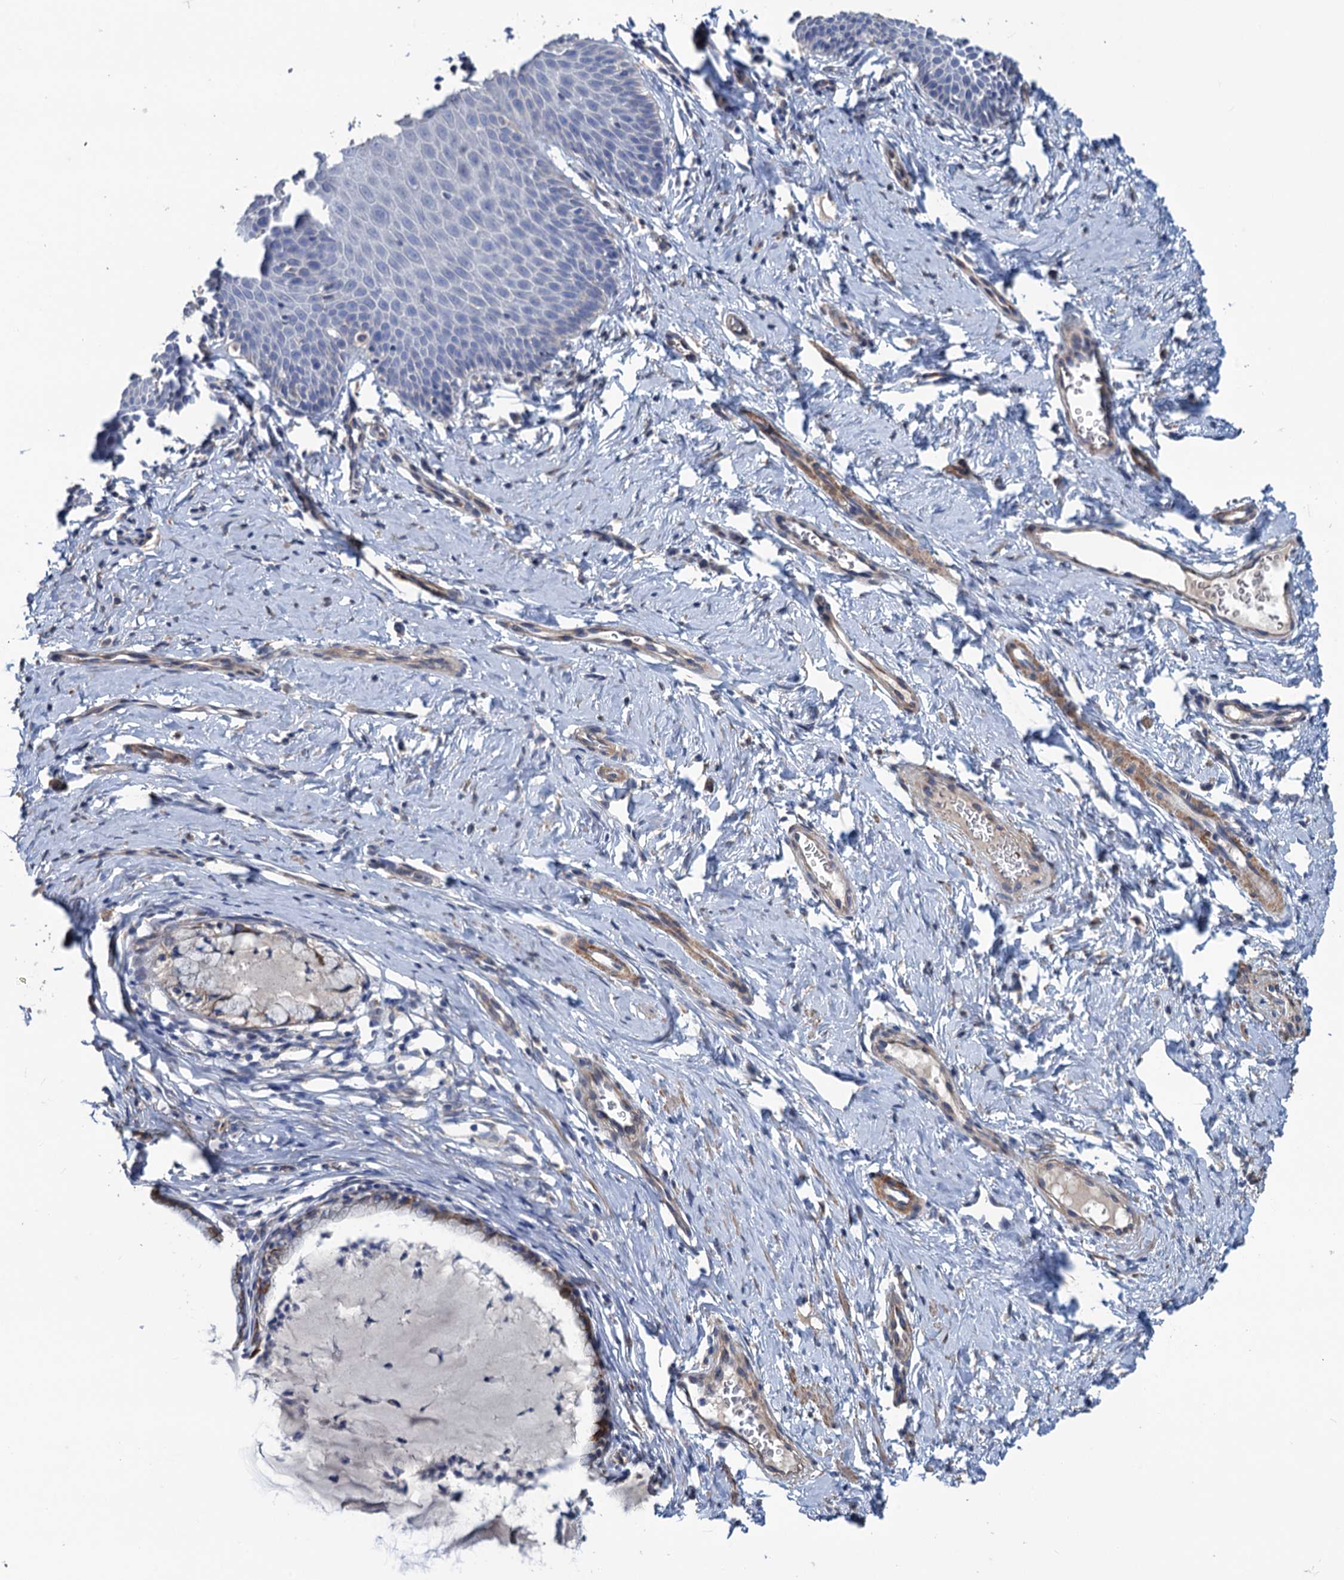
{"staining": {"intensity": "moderate", "quantity": ">75%", "location": "cytoplasmic/membranous"}, "tissue": "cervix", "cell_type": "Glandular cells", "image_type": "normal", "snomed": [{"axis": "morphology", "description": "Normal tissue, NOS"}, {"axis": "topography", "description": "Cervix"}], "caption": "Immunohistochemistry image of normal cervix: cervix stained using immunohistochemistry (IHC) shows medium levels of moderate protein expression localized specifically in the cytoplasmic/membranous of glandular cells, appearing as a cytoplasmic/membranous brown color.", "gene": "SMCO3", "patient": {"sex": "female", "age": 36}}